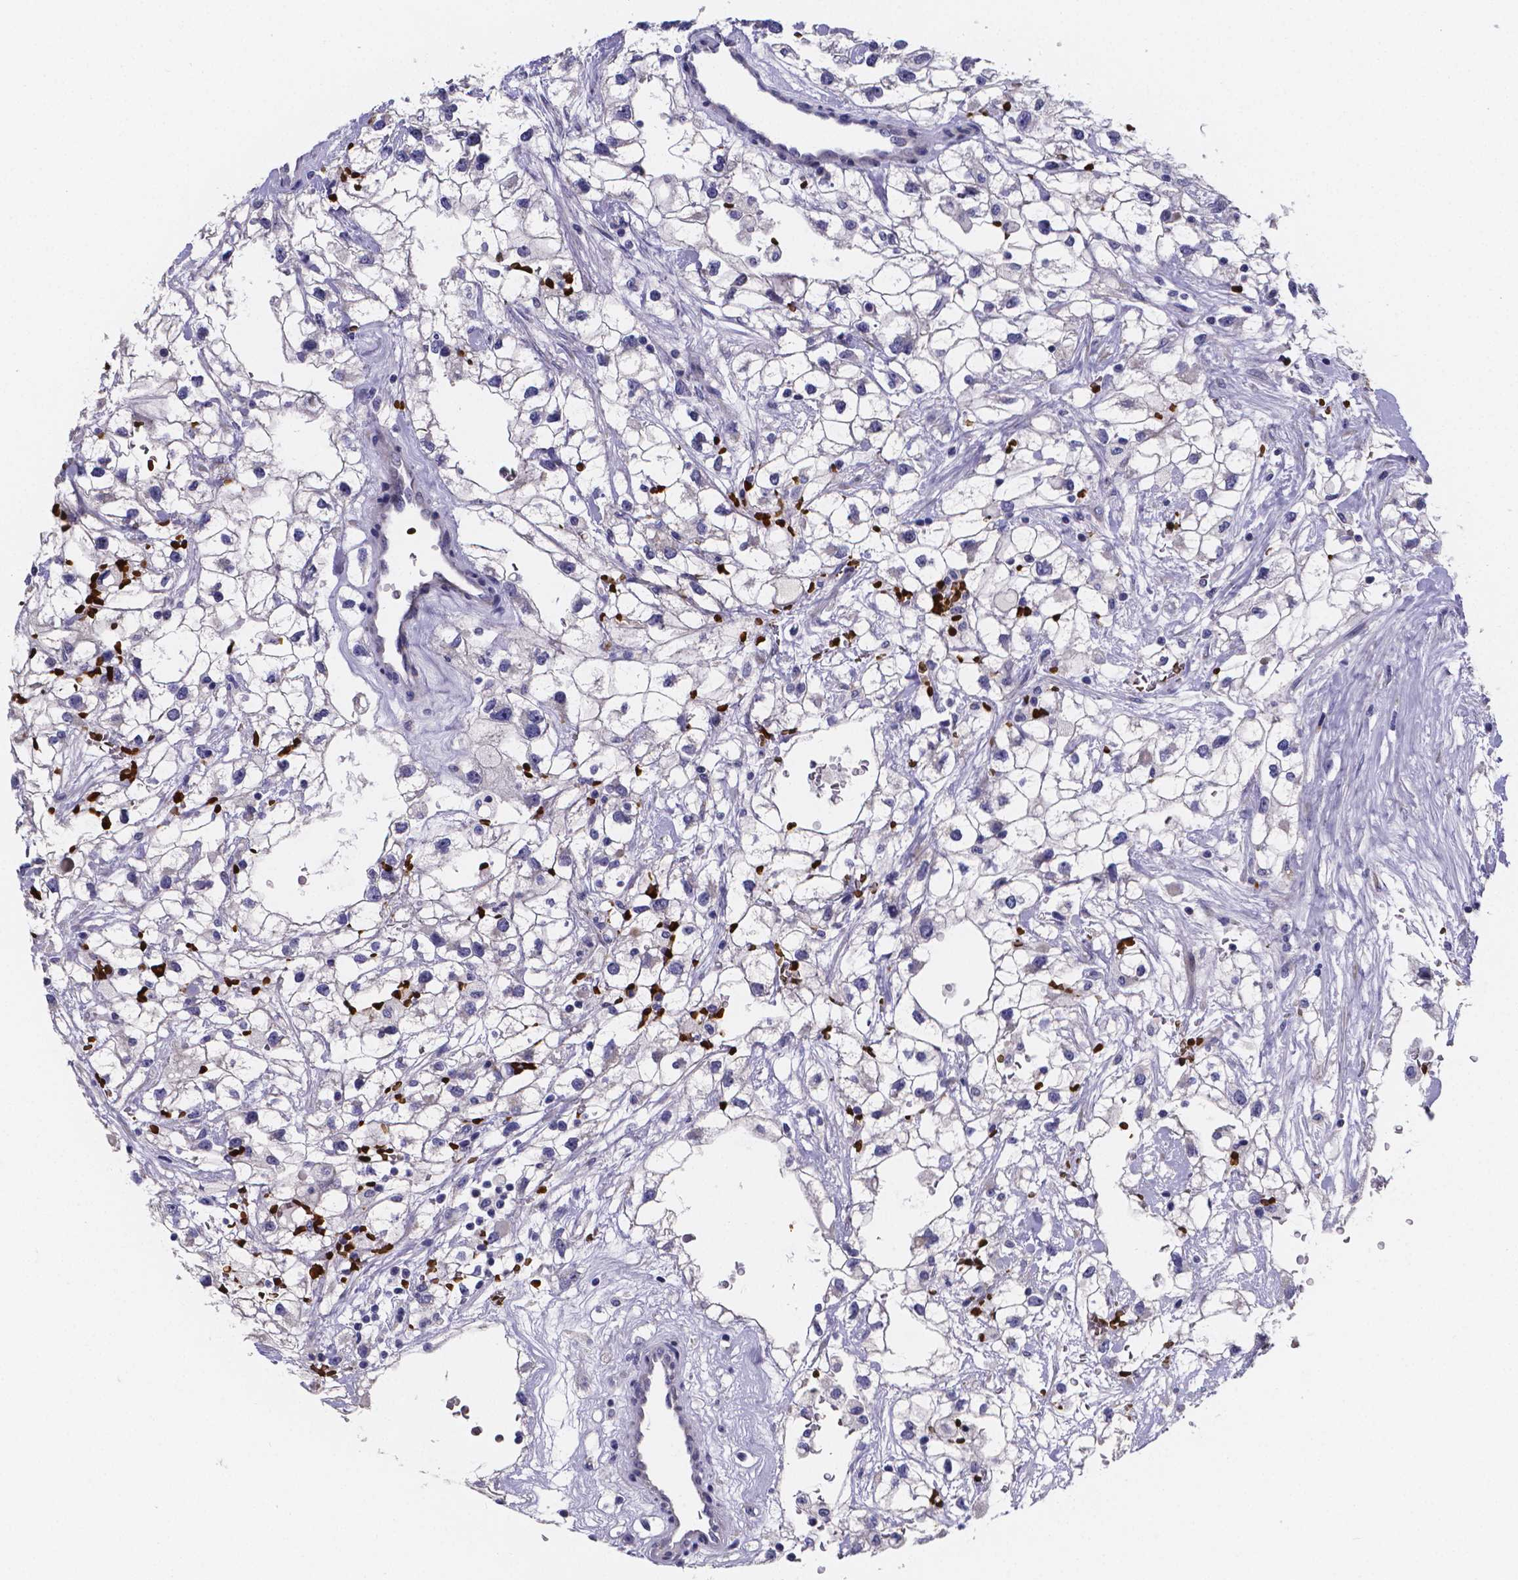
{"staining": {"intensity": "negative", "quantity": "none", "location": "none"}, "tissue": "renal cancer", "cell_type": "Tumor cells", "image_type": "cancer", "snomed": [{"axis": "morphology", "description": "Adenocarcinoma, NOS"}, {"axis": "topography", "description": "Kidney"}], "caption": "Renal cancer stained for a protein using immunohistochemistry (IHC) demonstrates no expression tumor cells.", "gene": "GABRA3", "patient": {"sex": "male", "age": 59}}